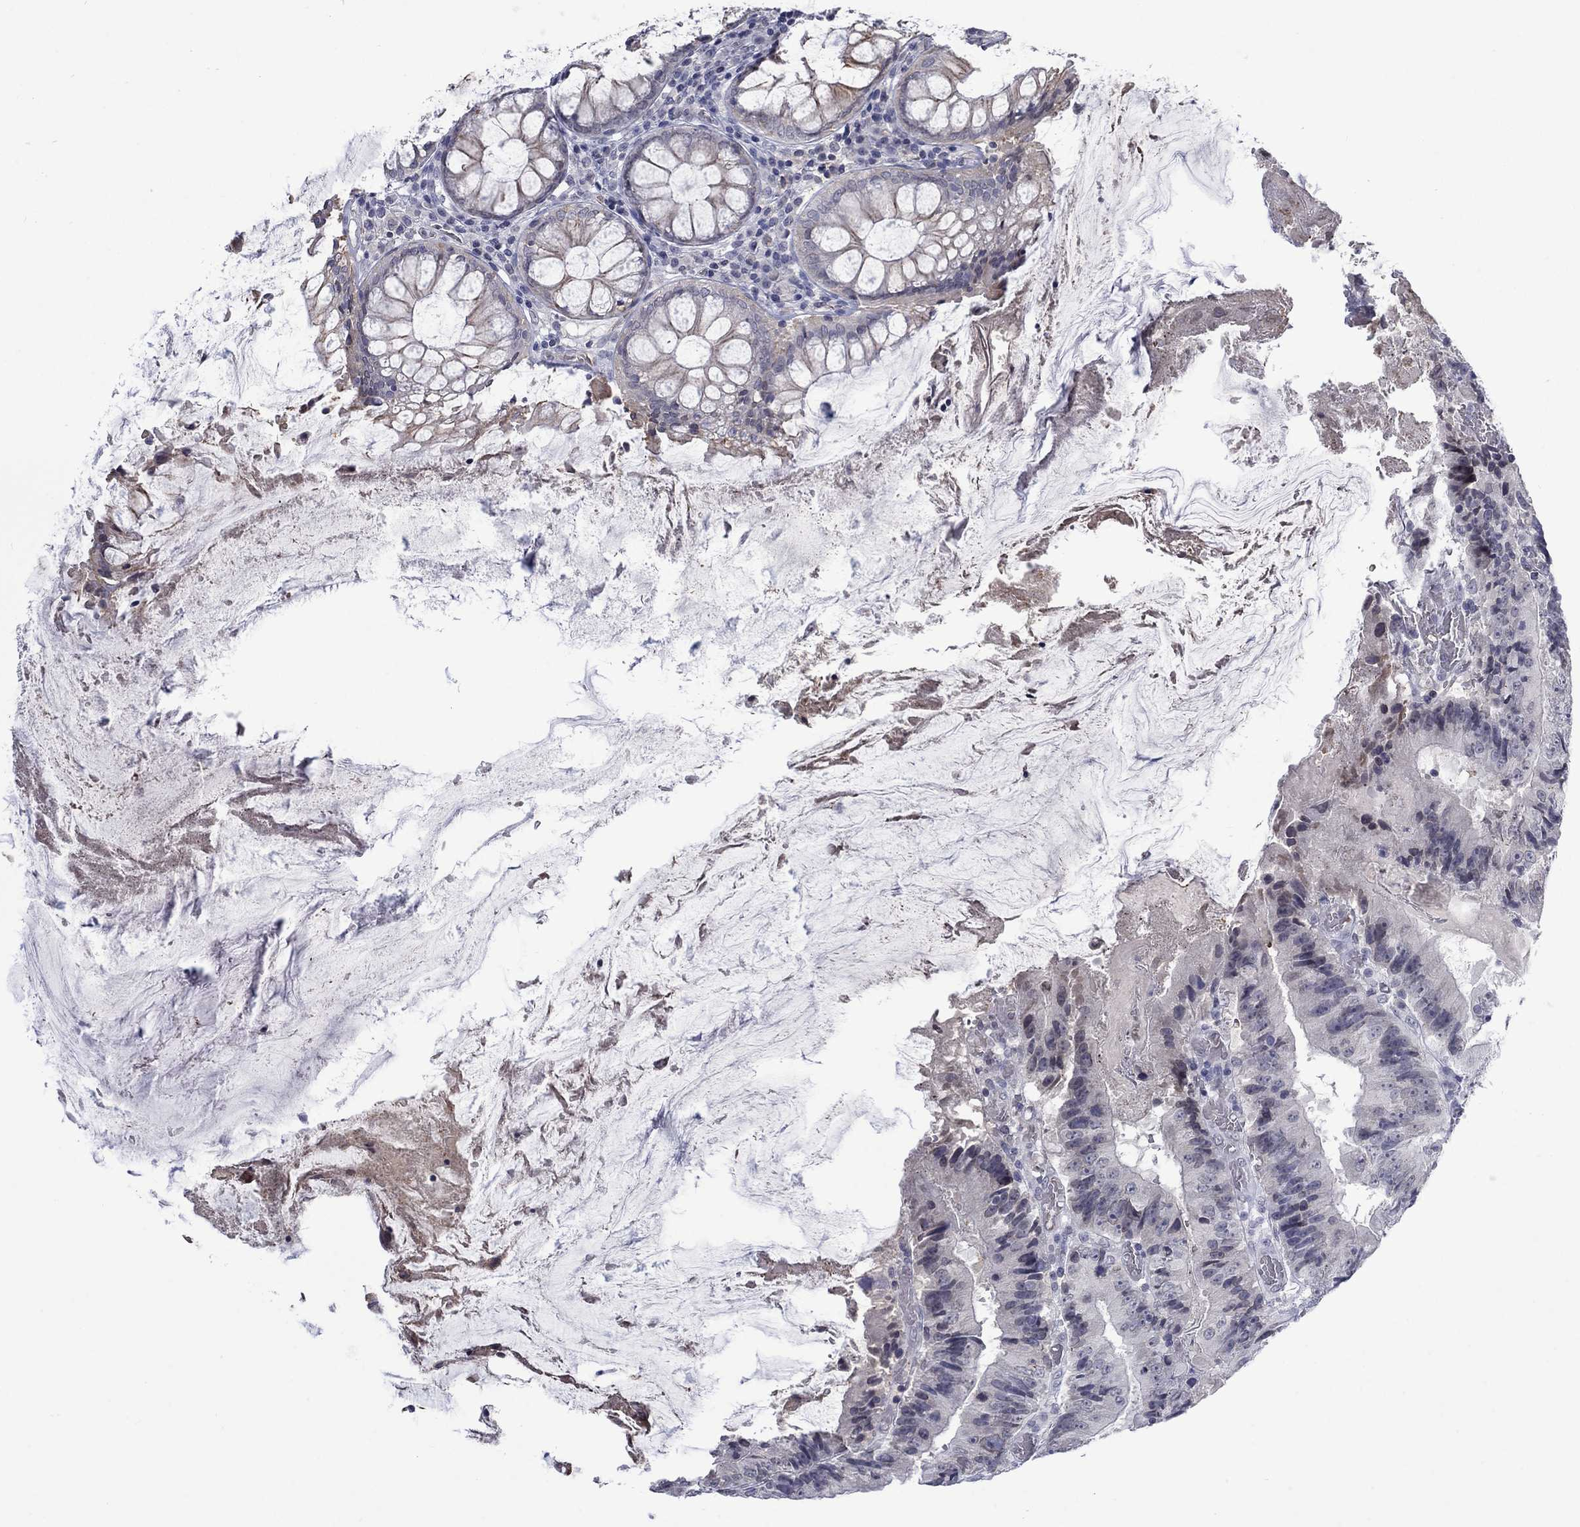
{"staining": {"intensity": "negative", "quantity": "none", "location": "none"}, "tissue": "colorectal cancer", "cell_type": "Tumor cells", "image_type": "cancer", "snomed": [{"axis": "morphology", "description": "Adenocarcinoma, NOS"}, {"axis": "topography", "description": "Colon"}], "caption": "An image of colorectal cancer (adenocarcinoma) stained for a protein reveals no brown staining in tumor cells.", "gene": "NSMF", "patient": {"sex": "female", "age": 86}}